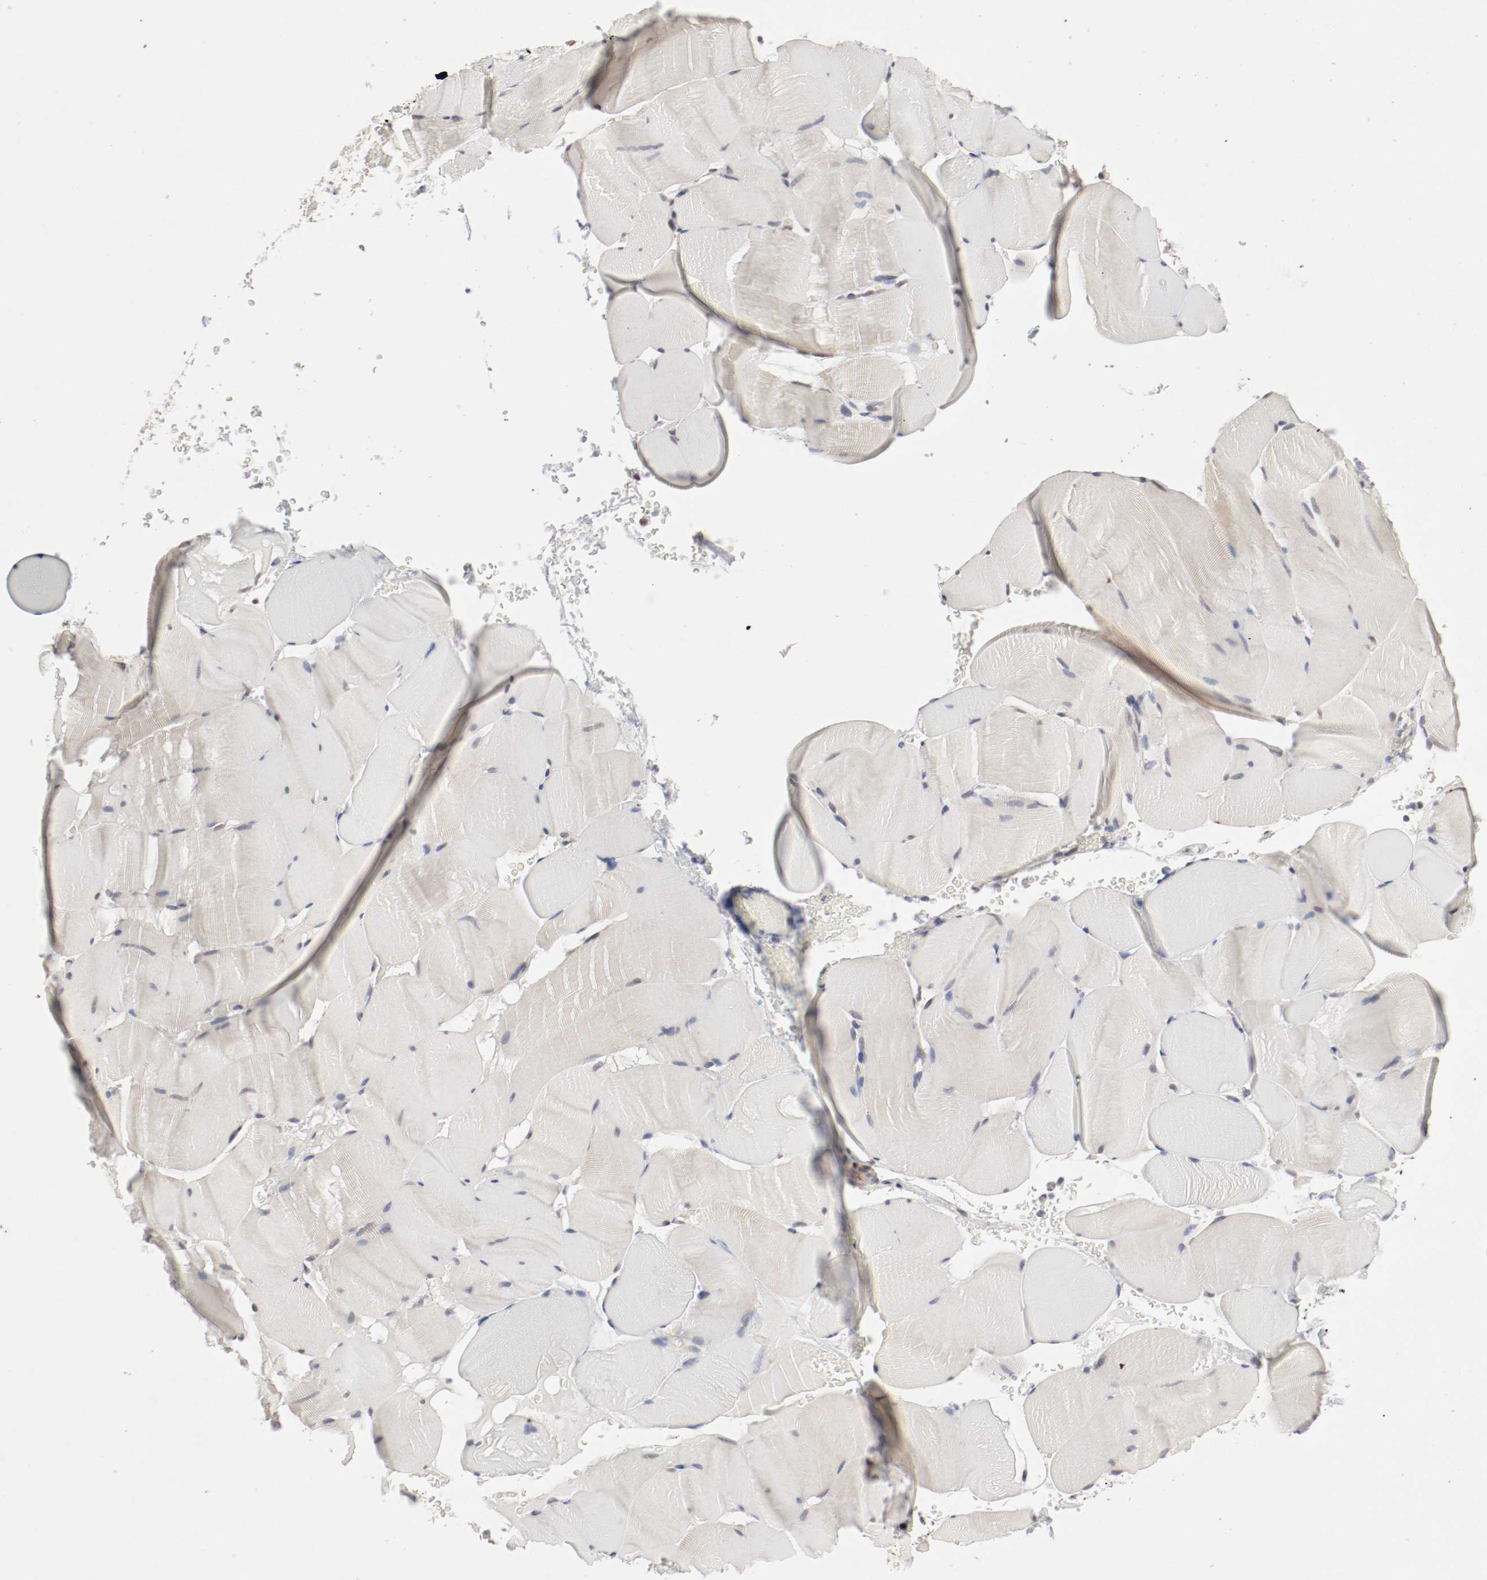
{"staining": {"intensity": "weak", "quantity": "25%-75%", "location": "cytoplasmic/membranous"}, "tissue": "skeletal muscle", "cell_type": "Myocytes", "image_type": "normal", "snomed": [{"axis": "morphology", "description": "Normal tissue, NOS"}, {"axis": "topography", "description": "Skeletal muscle"}], "caption": "Skeletal muscle stained for a protein displays weak cytoplasmic/membranous positivity in myocytes. (DAB (3,3'-diaminobenzidine) IHC with brightfield microscopy, high magnification).", "gene": "CSNK2B", "patient": {"sex": "male", "age": 62}}